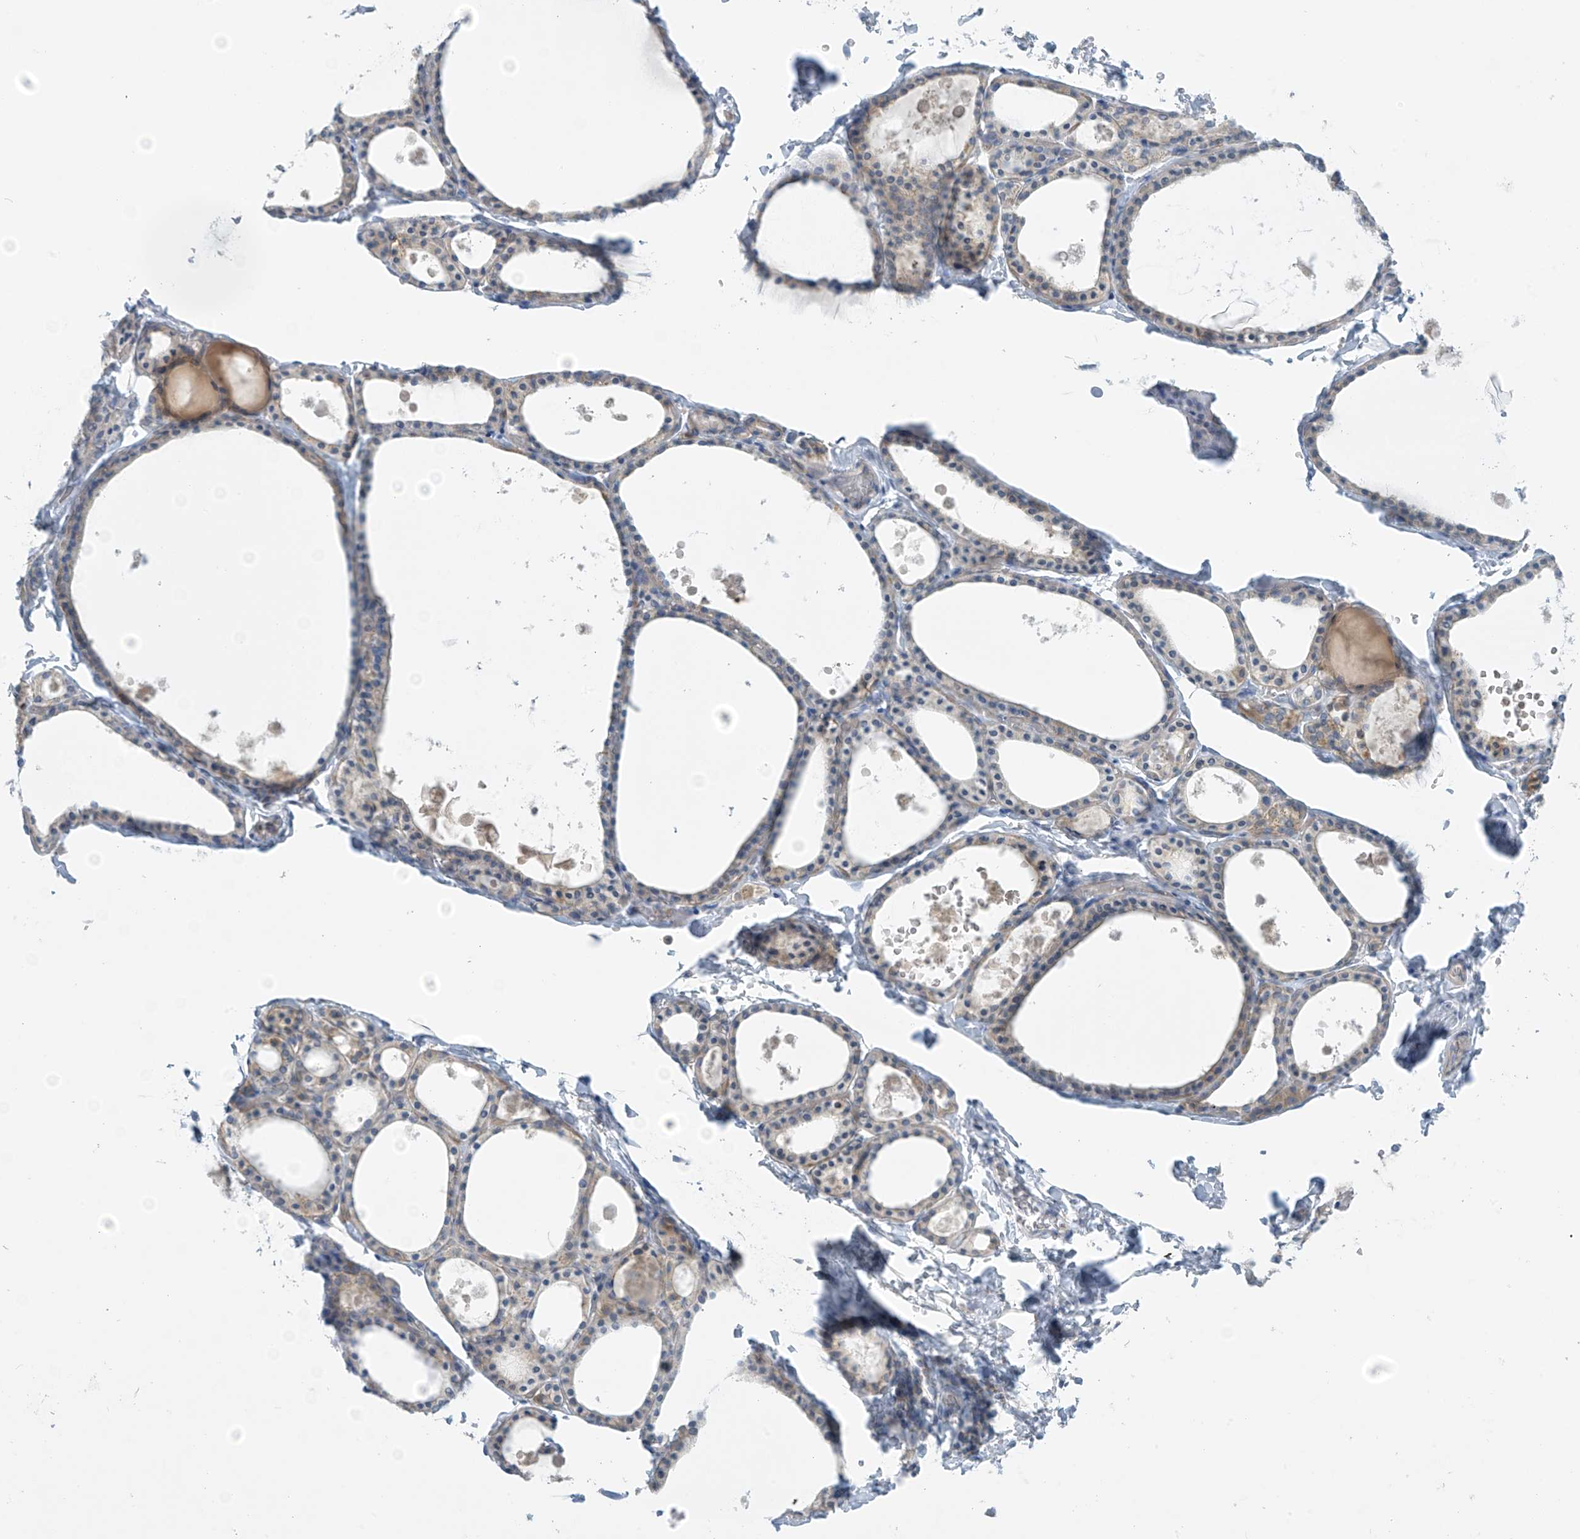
{"staining": {"intensity": "weak", "quantity": "<25%", "location": "cytoplasmic/membranous"}, "tissue": "thyroid gland", "cell_type": "Glandular cells", "image_type": "normal", "snomed": [{"axis": "morphology", "description": "Normal tissue, NOS"}, {"axis": "topography", "description": "Thyroid gland"}], "caption": "The histopathology image shows no significant positivity in glandular cells of thyroid gland. (DAB (3,3'-diaminobenzidine) IHC, high magnification).", "gene": "SLC6A12", "patient": {"sex": "male", "age": 56}}